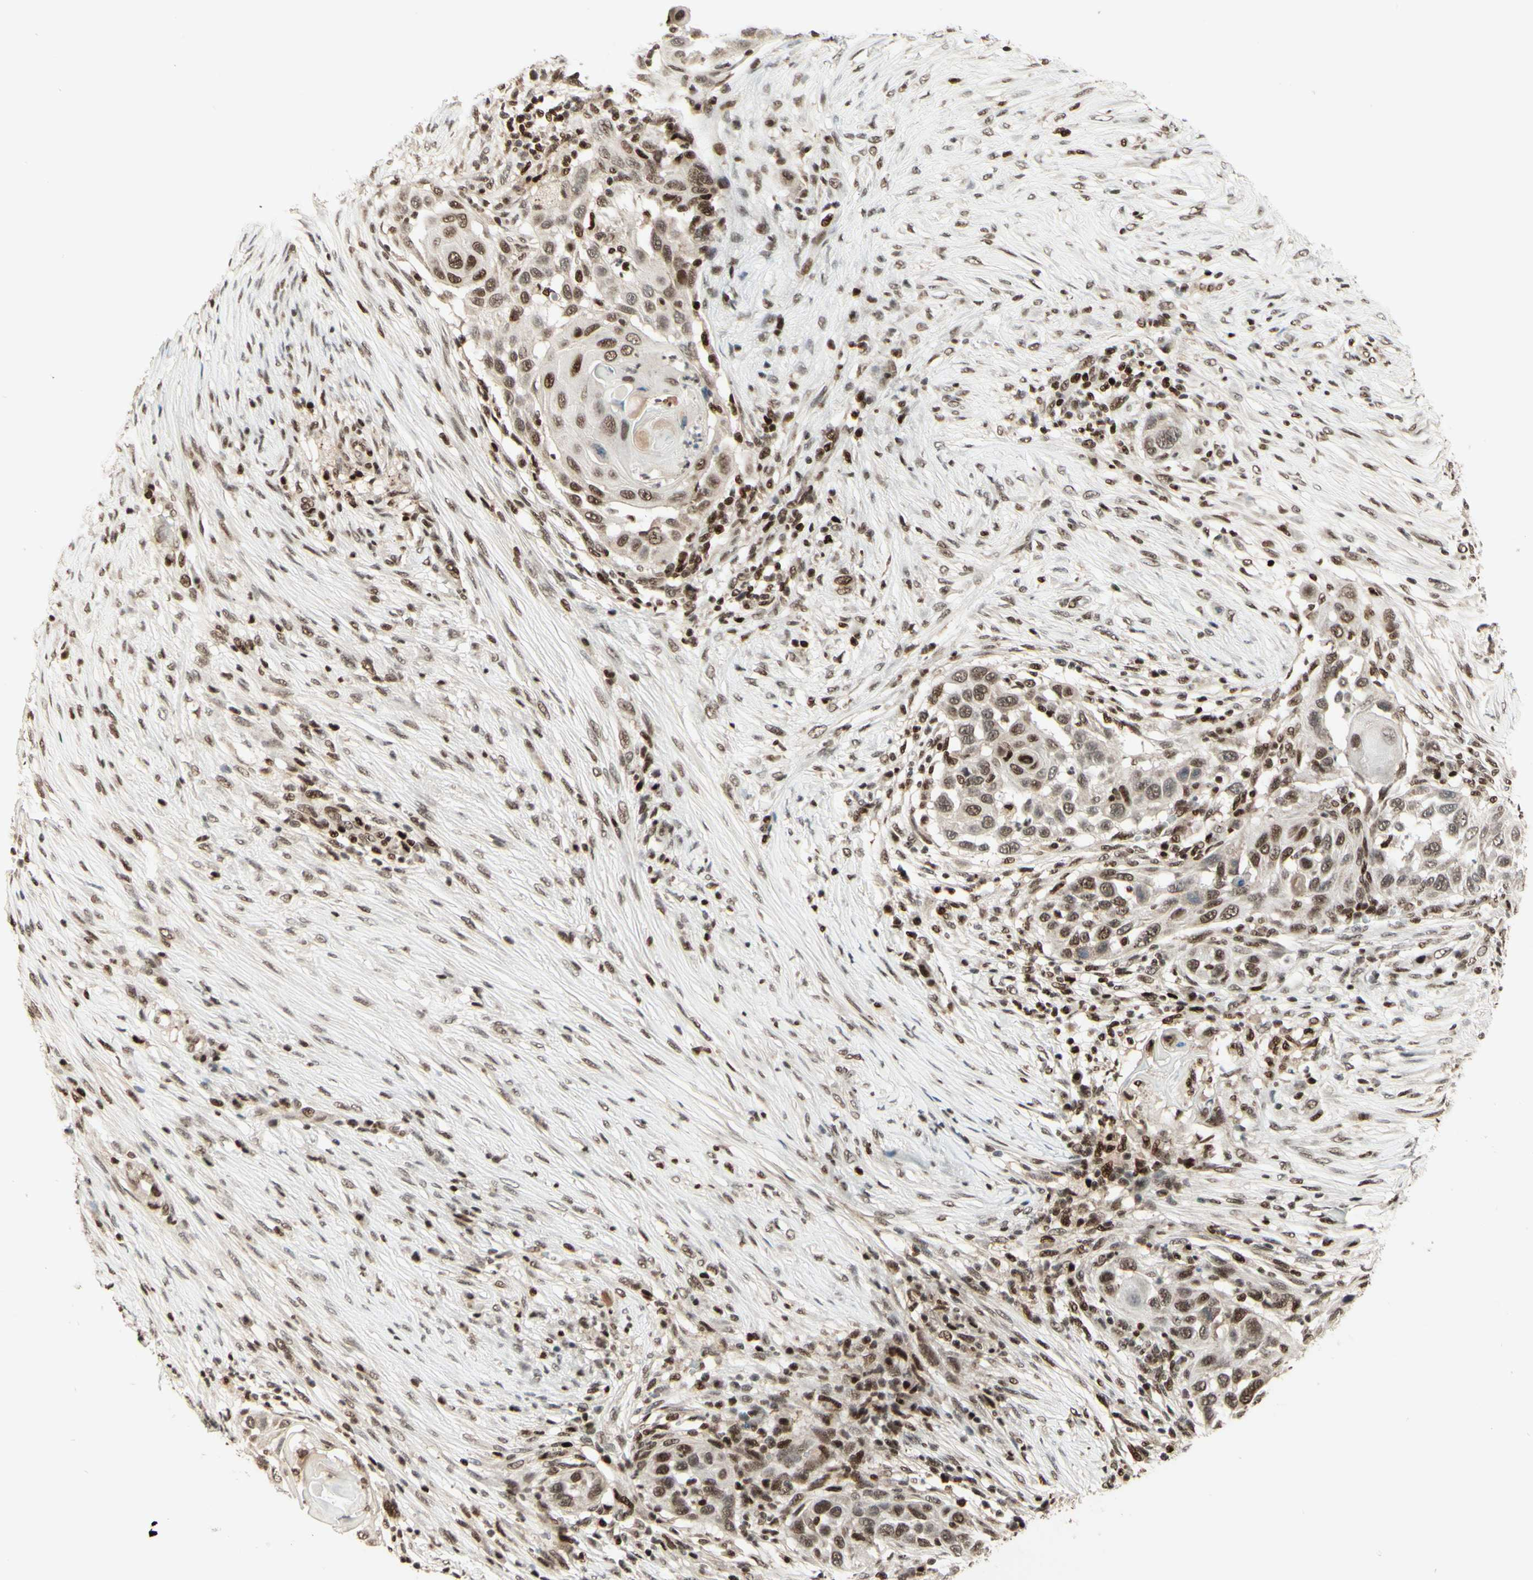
{"staining": {"intensity": "moderate", "quantity": ">75%", "location": "nuclear"}, "tissue": "skin cancer", "cell_type": "Tumor cells", "image_type": "cancer", "snomed": [{"axis": "morphology", "description": "Squamous cell carcinoma, NOS"}, {"axis": "topography", "description": "Skin"}], "caption": "Skin cancer stained with DAB (3,3'-diaminobenzidine) immunohistochemistry reveals medium levels of moderate nuclear staining in about >75% of tumor cells.", "gene": "NR3C1", "patient": {"sex": "female", "age": 44}}